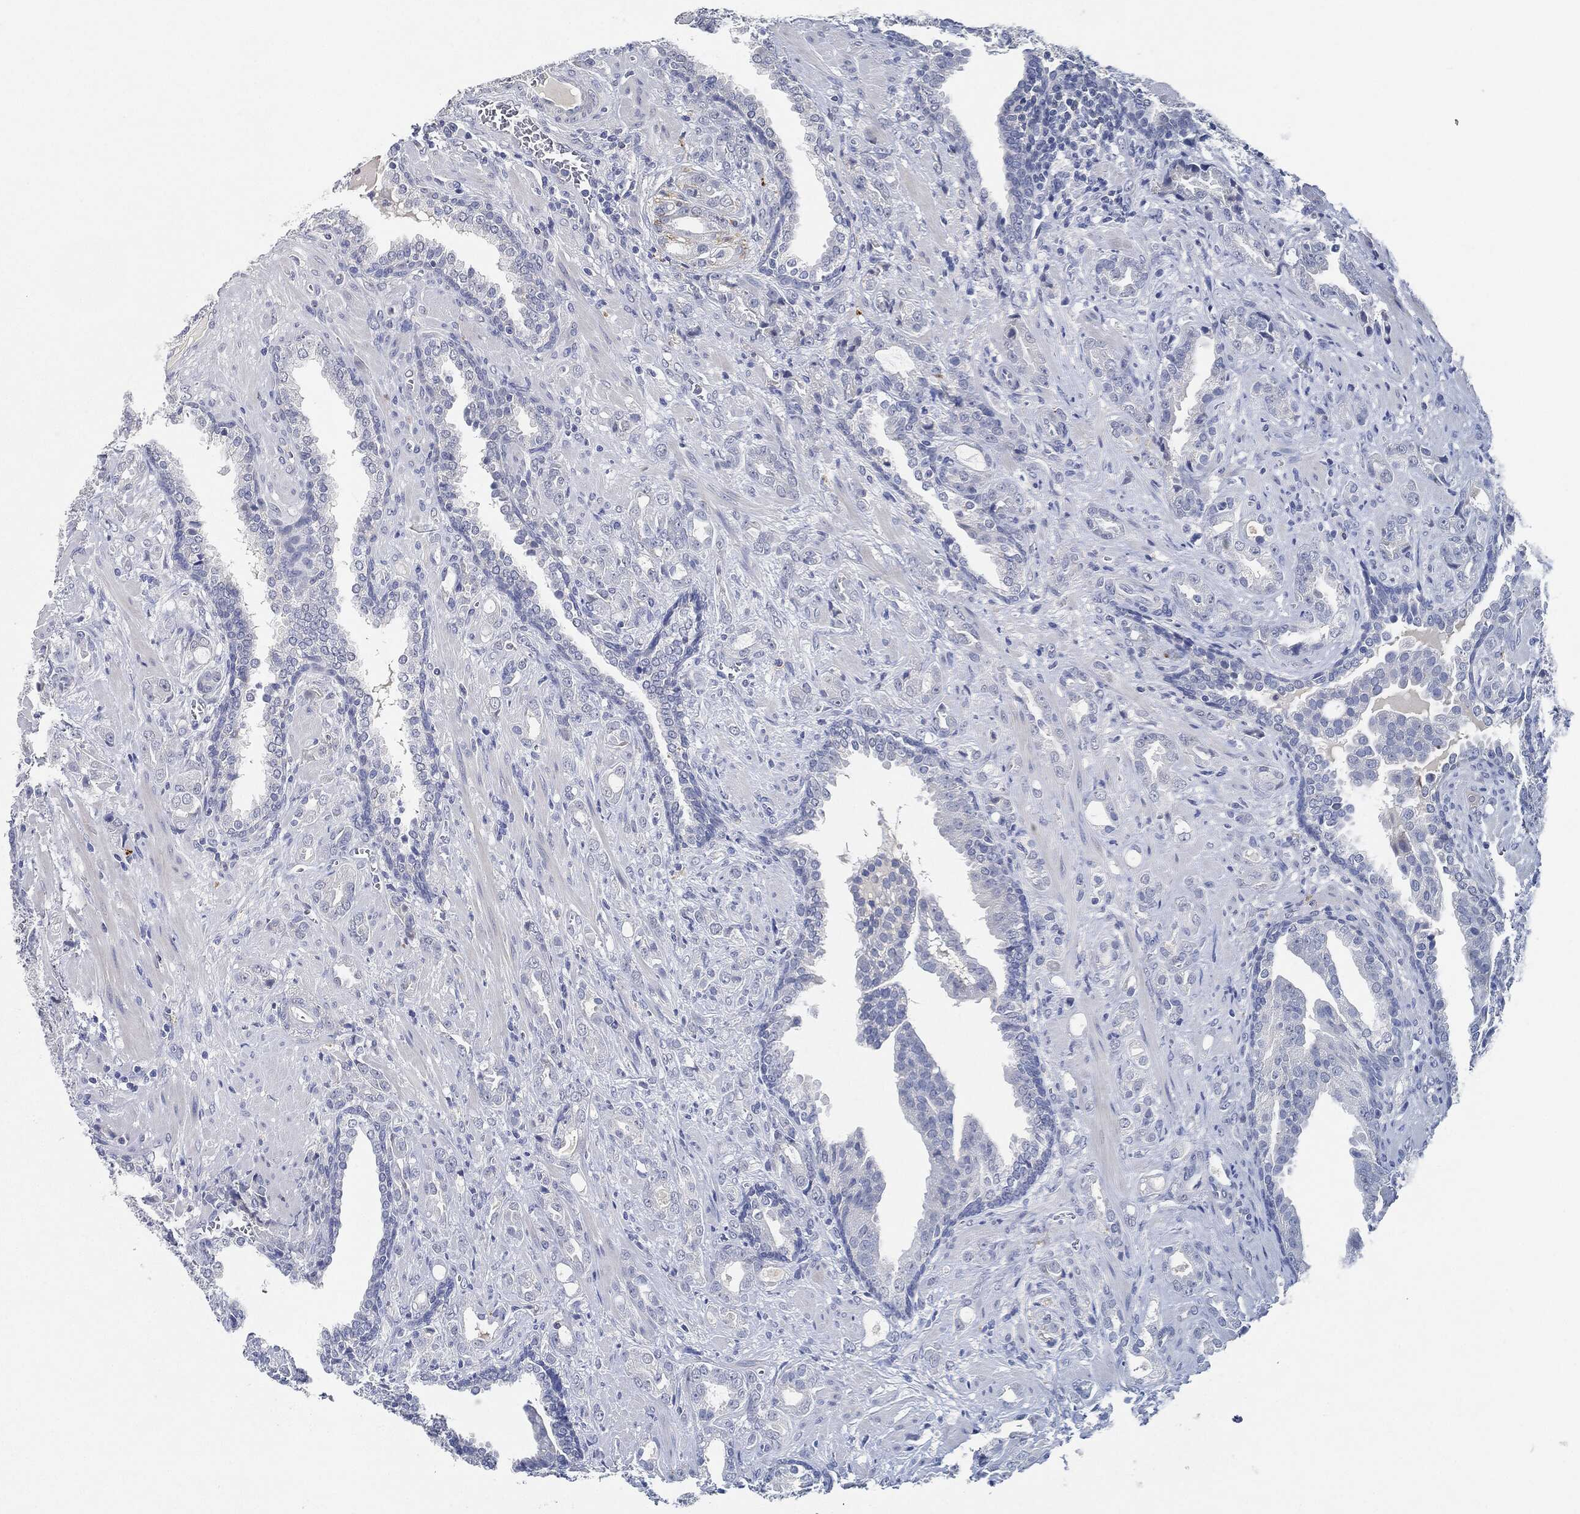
{"staining": {"intensity": "negative", "quantity": "none", "location": "none"}, "tissue": "prostate cancer", "cell_type": "Tumor cells", "image_type": "cancer", "snomed": [{"axis": "morphology", "description": "Adenocarcinoma, NOS"}, {"axis": "topography", "description": "Prostate"}], "caption": "Immunohistochemistry of prostate cancer (adenocarcinoma) reveals no staining in tumor cells.", "gene": "NTRK1", "patient": {"sex": "male", "age": 57}}